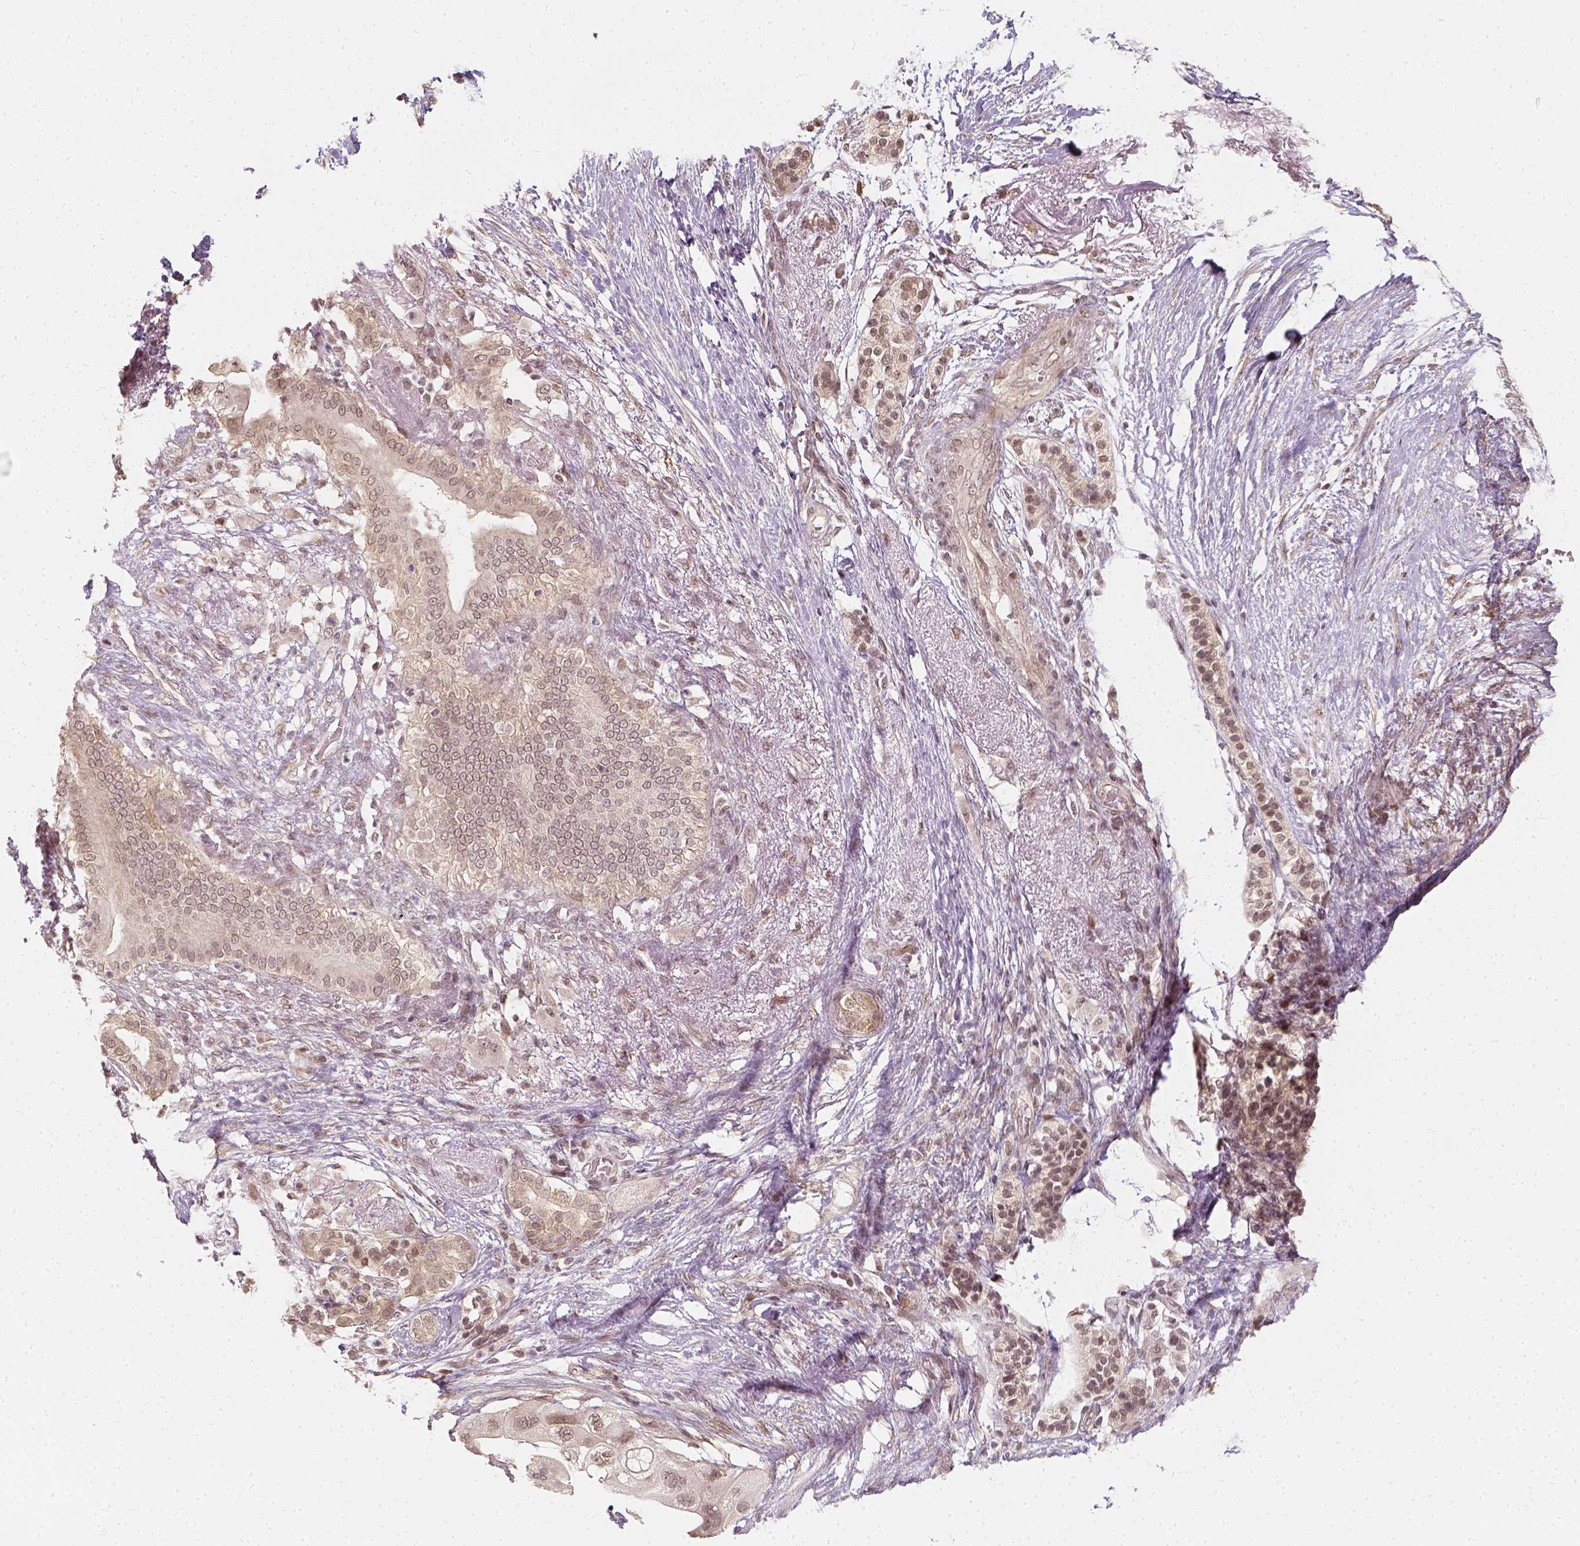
{"staining": {"intensity": "negative", "quantity": "none", "location": "none"}, "tissue": "pancreatic cancer", "cell_type": "Tumor cells", "image_type": "cancer", "snomed": [{"axis": "morphology", "description": "Adenocarcinoma, NOS"}, {"axis": "topography", "description": "Pancreas"}], "caption": "An image of human pancreatic cancer is negative for staining in tumor cells.", "gene": "ZMAT3", "patient": {"sex": "female", "age": 72}}